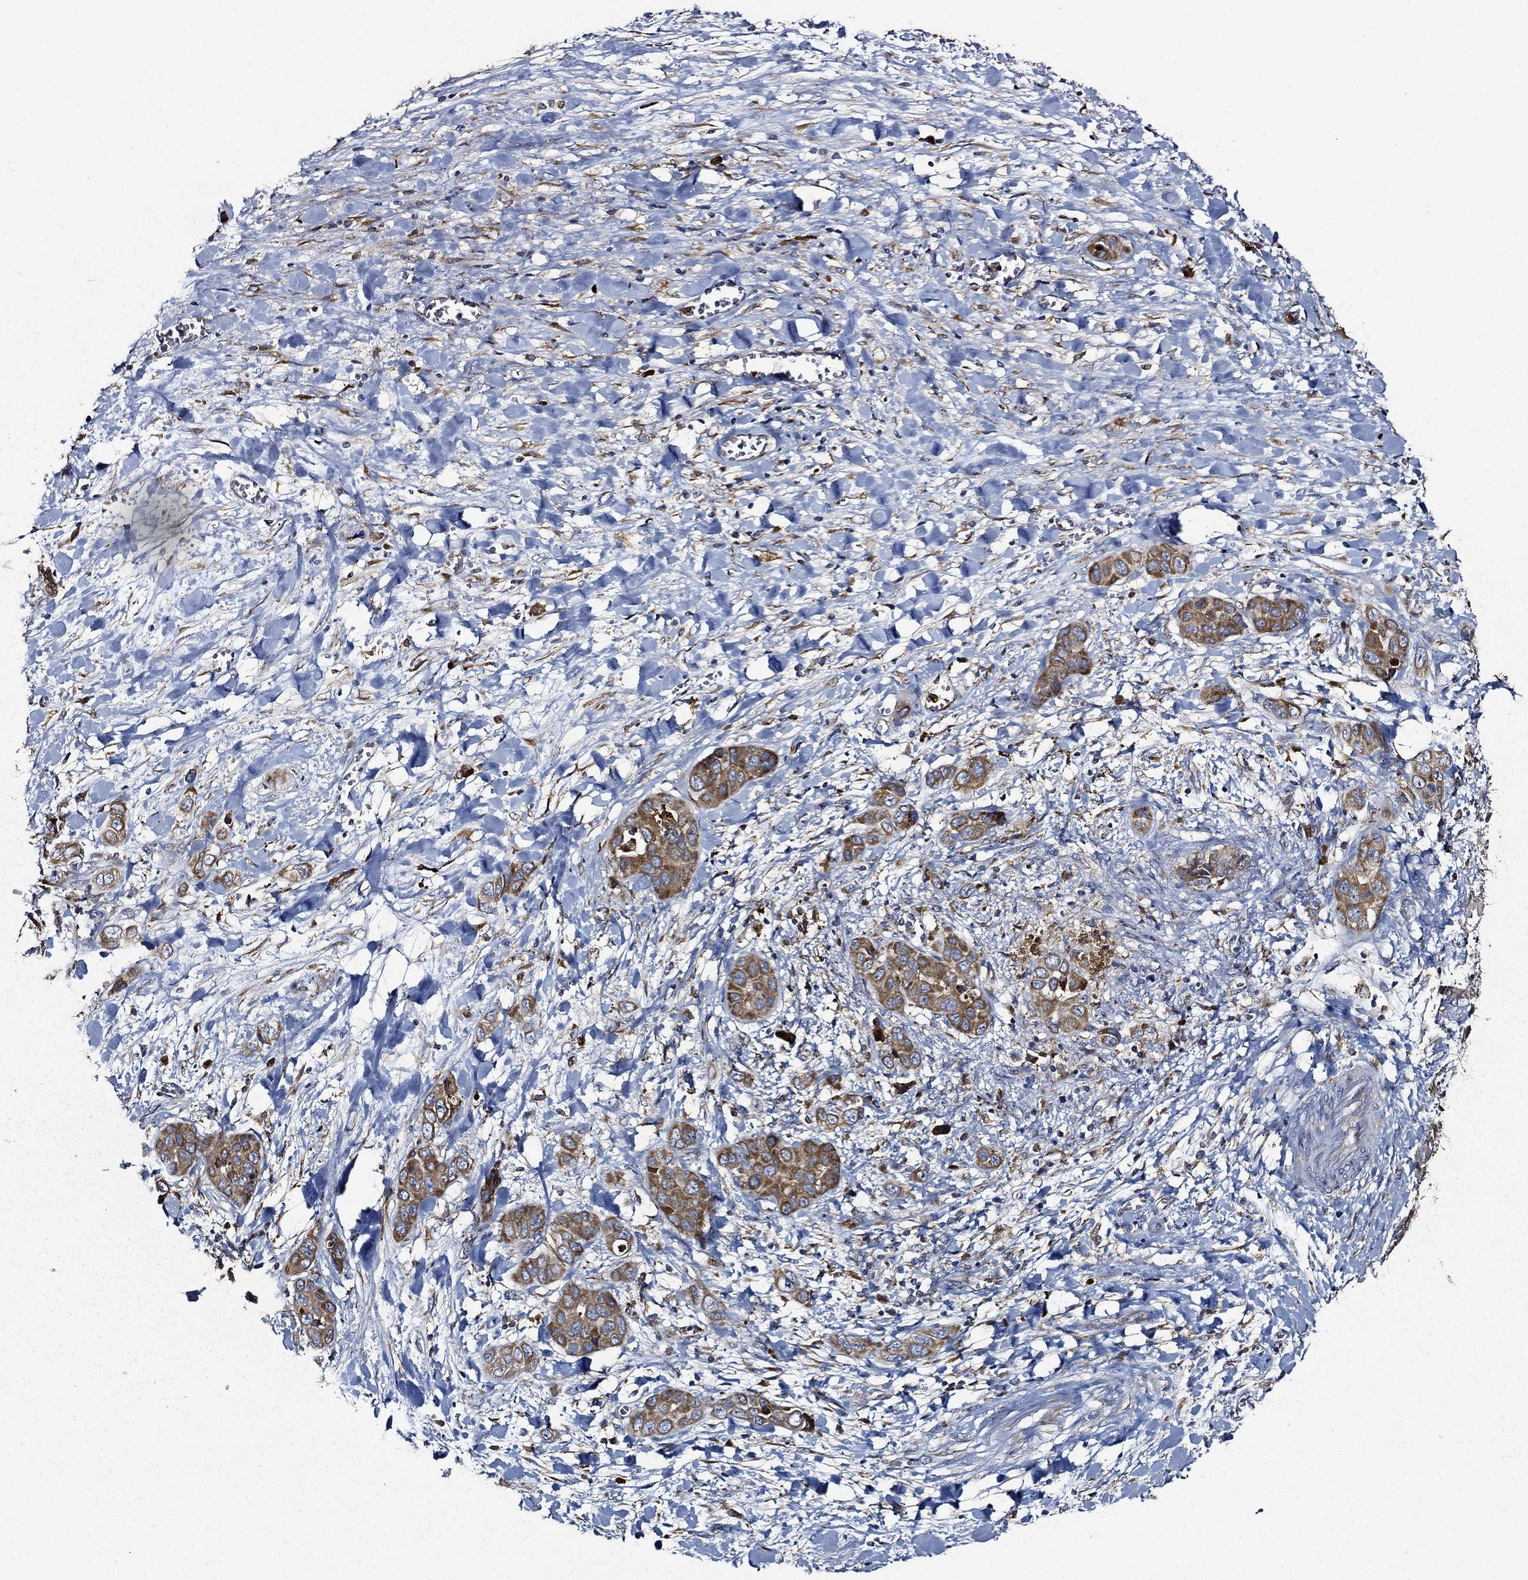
{"staining": {"intensity": "strong", "quantity": ">75%", "location": "cytoplasmic/membranous"}, "tissue": "liver cancer", "cell_type": "Tumor cells", "image_type": "cancer", "snomed": [{"axis": "morphology", "description": "Cholangiocarcinoma"}, {"axis": "topography", "description": "Liver"}], "caption": "Protein expression analysis of liver cancer (cholangiocarcinoma) reveals strong cytoplasmic/membranous staining in approximately >75% of tumor cells.", "gene": "PRDX4", "patient": {"sex": "female", "age": 52}}